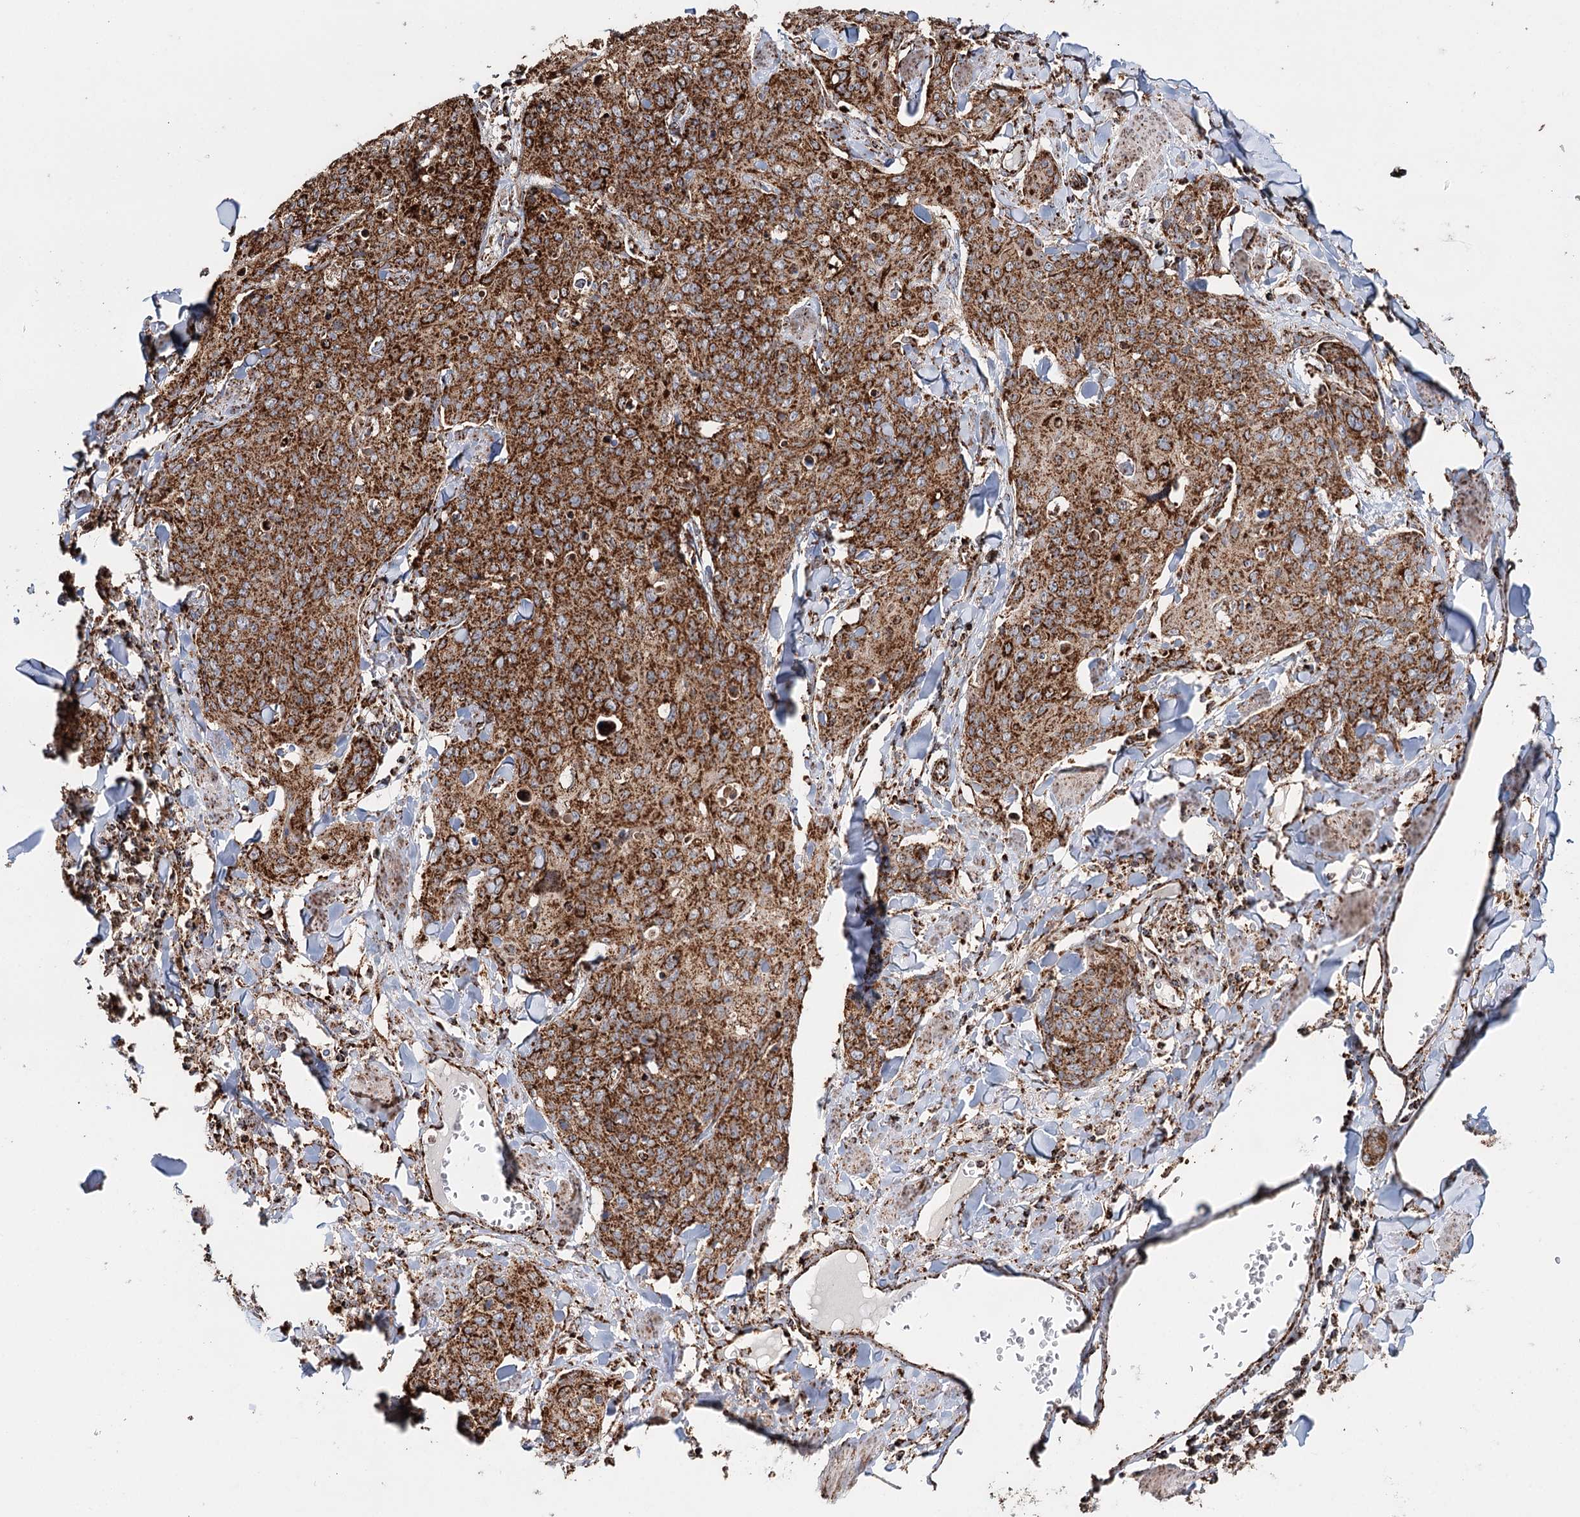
{"staining": {"intensity": "strong", "quantity": ">75%", "location": "cytoplasmic/membranous"}, "tissue": "skin cancer", "cell_type": "Tumor cells", "image_type": "cancer", "snomed": [{"axis": "morphology", "description": "Squamous cell carcinoma, NOS"}, {"axis": "topography", "description": "Skin"}, {"axis": "topography", "description": "Vulva"}], "caption": "Protein staining of skin cancer tissue reveals strong cytoplasmic/membranous staining in approximately >75% of tumor cells. Nuclei are stained in blue.", "gene": "APH1A", "patient": {"sex": "female", "age": 85}}